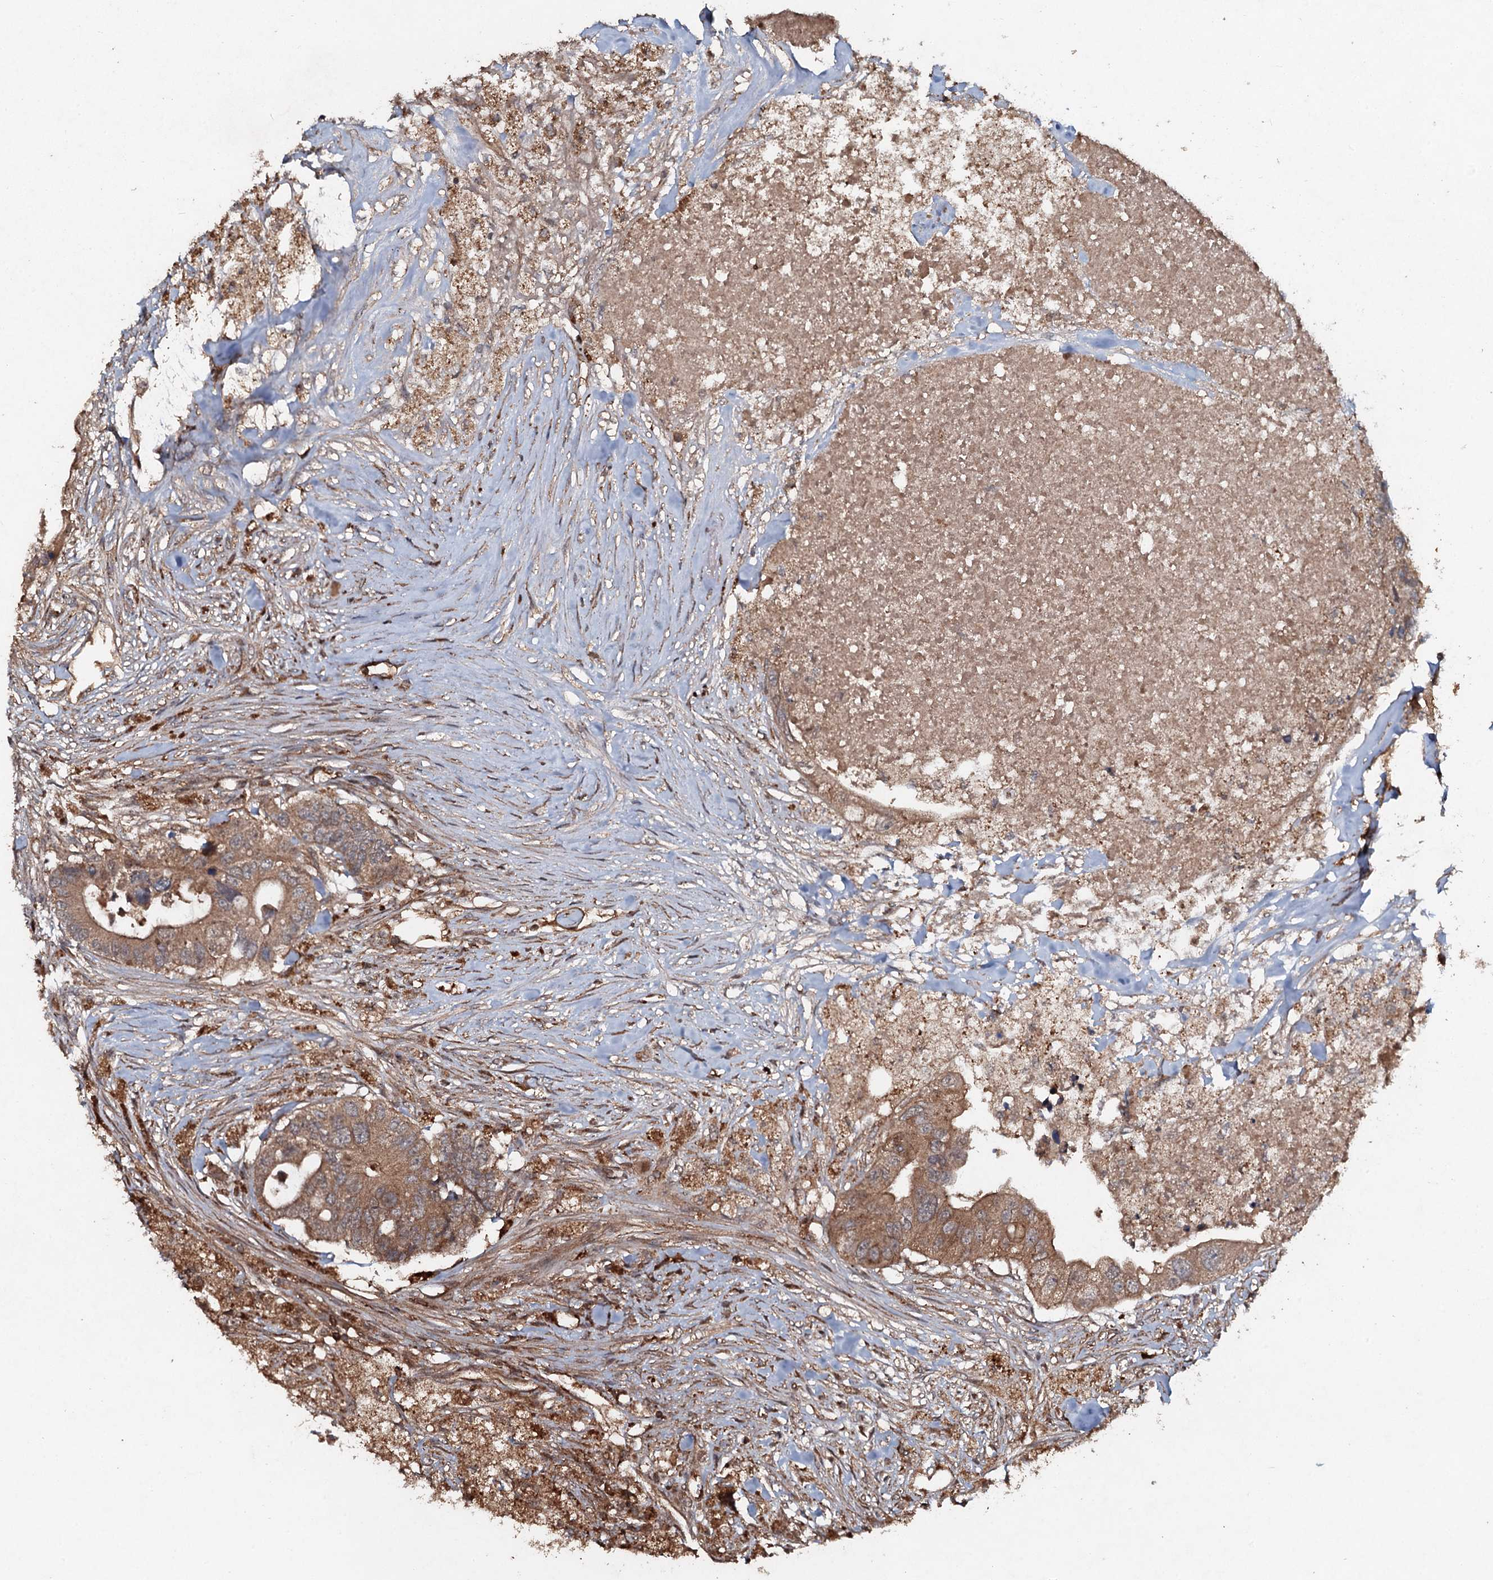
{"staining": {"intensity": "moderate", "quantity": ">75%", "location": "cytoplasmic/membranous"}, "tissue": "colorectal cancer", "cell_type": "Tumor cells", "image_type": "cancer", "snomed": [{"axis": "morphology", "description": "Adenocarcinoma, NOS"}, {"axis": "topography", "description": "Colon"}], "caption": "Immunohistochemistry (IHC) micrograph of neoplastic tissue: human colorectal cancer stained using IHC demonstrates medium levels of moderate protein expression localized specifically in the cytoplasmic/membranous of tumor cells, appearing as a cytoplasmic/membranous brown color.", "gene": "ADGRG3", "patient": {"sex": "male", "age": 71}}